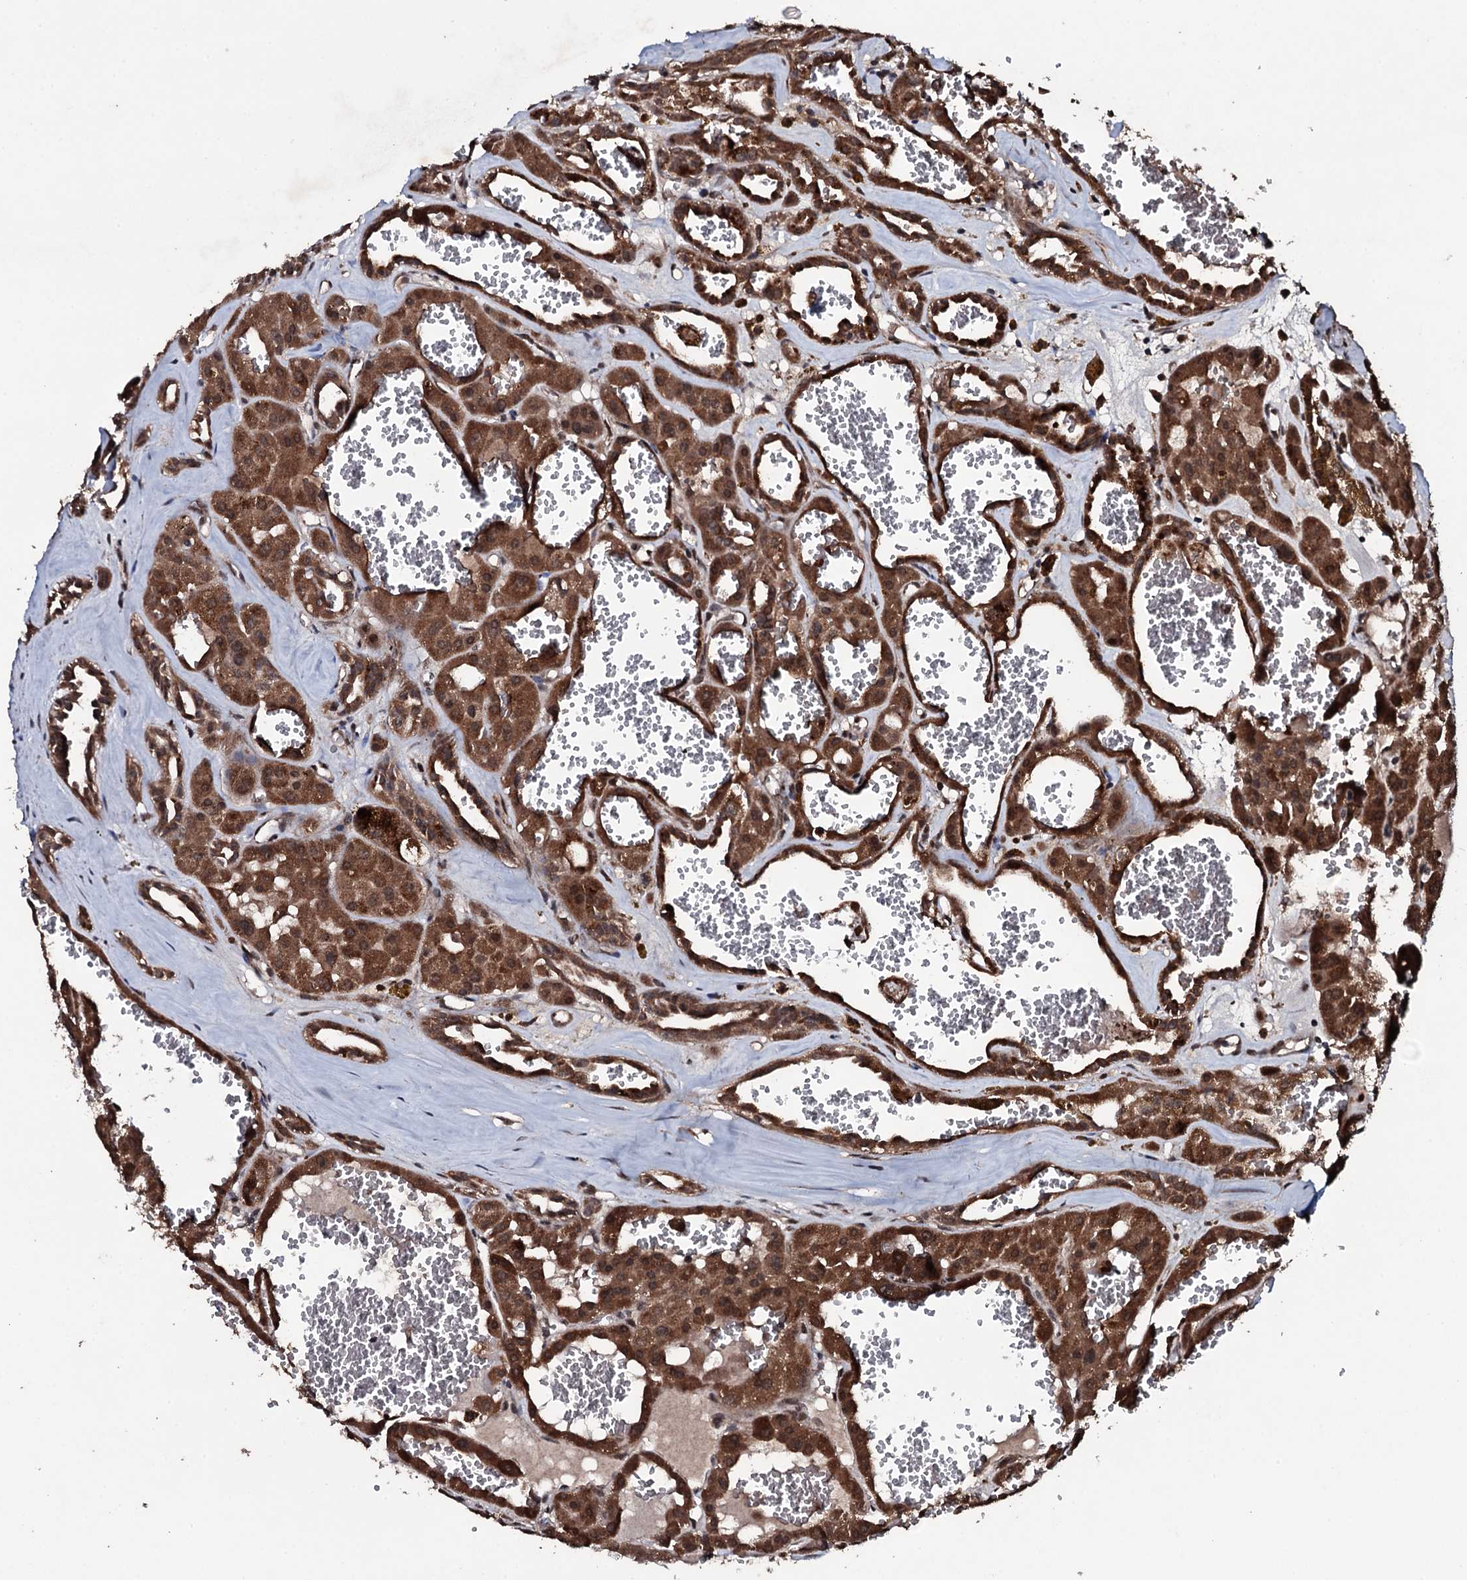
{"staining": {"intensity": "strong", "quantity": ">75%", "location": "cytoplasmic/membranous,nuclear"}, "tissue": "renal cancer", "cell_type": "Tumor cells", "image_type": "cancer", "snomed": [{"axis": "morphology", "description": "Carcinoma, NOS"}, {"axis": "topography", "description": "Kidney"}], "caption": "Protein analysis of renal carcinoma tissue reveals strong cytoplasmic/membranous and nuclear staining in about >75% of tumor cells. (DAB (3,3'-diaminobenzidine) = brown stain, brightfield microscopy at high magnification).", "gene": "MRPS31", "patient": {"sex": "female", "age": 75}}